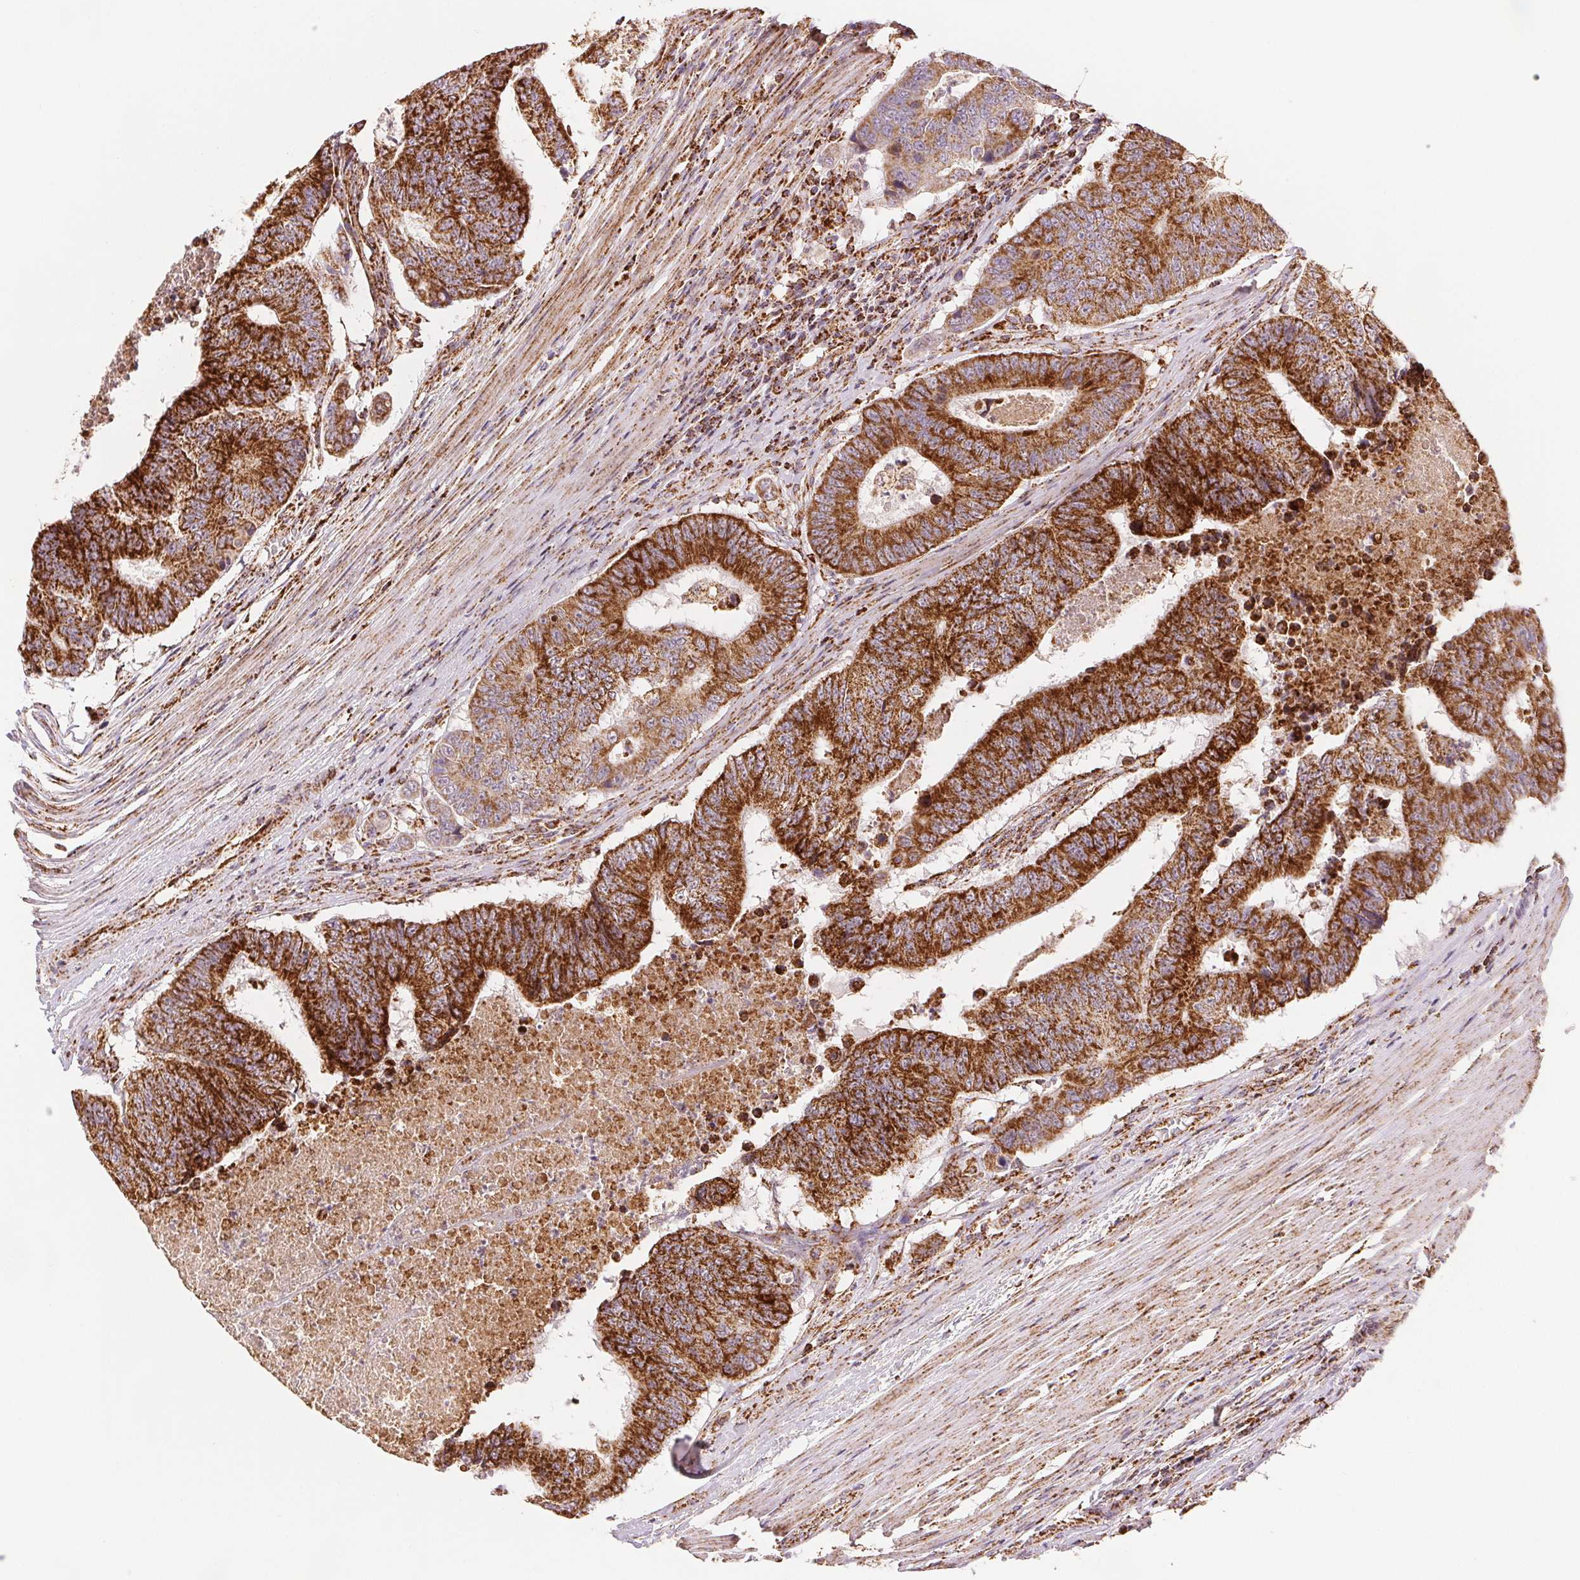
{"staining": {"intensity": "strong", "quantity": ">75%", "location": "cytoplasmic/membranous"}, "tissue": "colorectal cancer", "cell_type": "Tumor cells", "image_type": "cancer", "snomed": [{"axis": "morphology", "description": "Adenocarcinoma, NOS"}, {"axis": "topography", "description": "Colon"}], "caption": "Human colorectal cancer stained with a protein marker reveals strong staining in tumor cells.", "gene": "SDHB", "patient": {"sex": "female", "age": 48}}